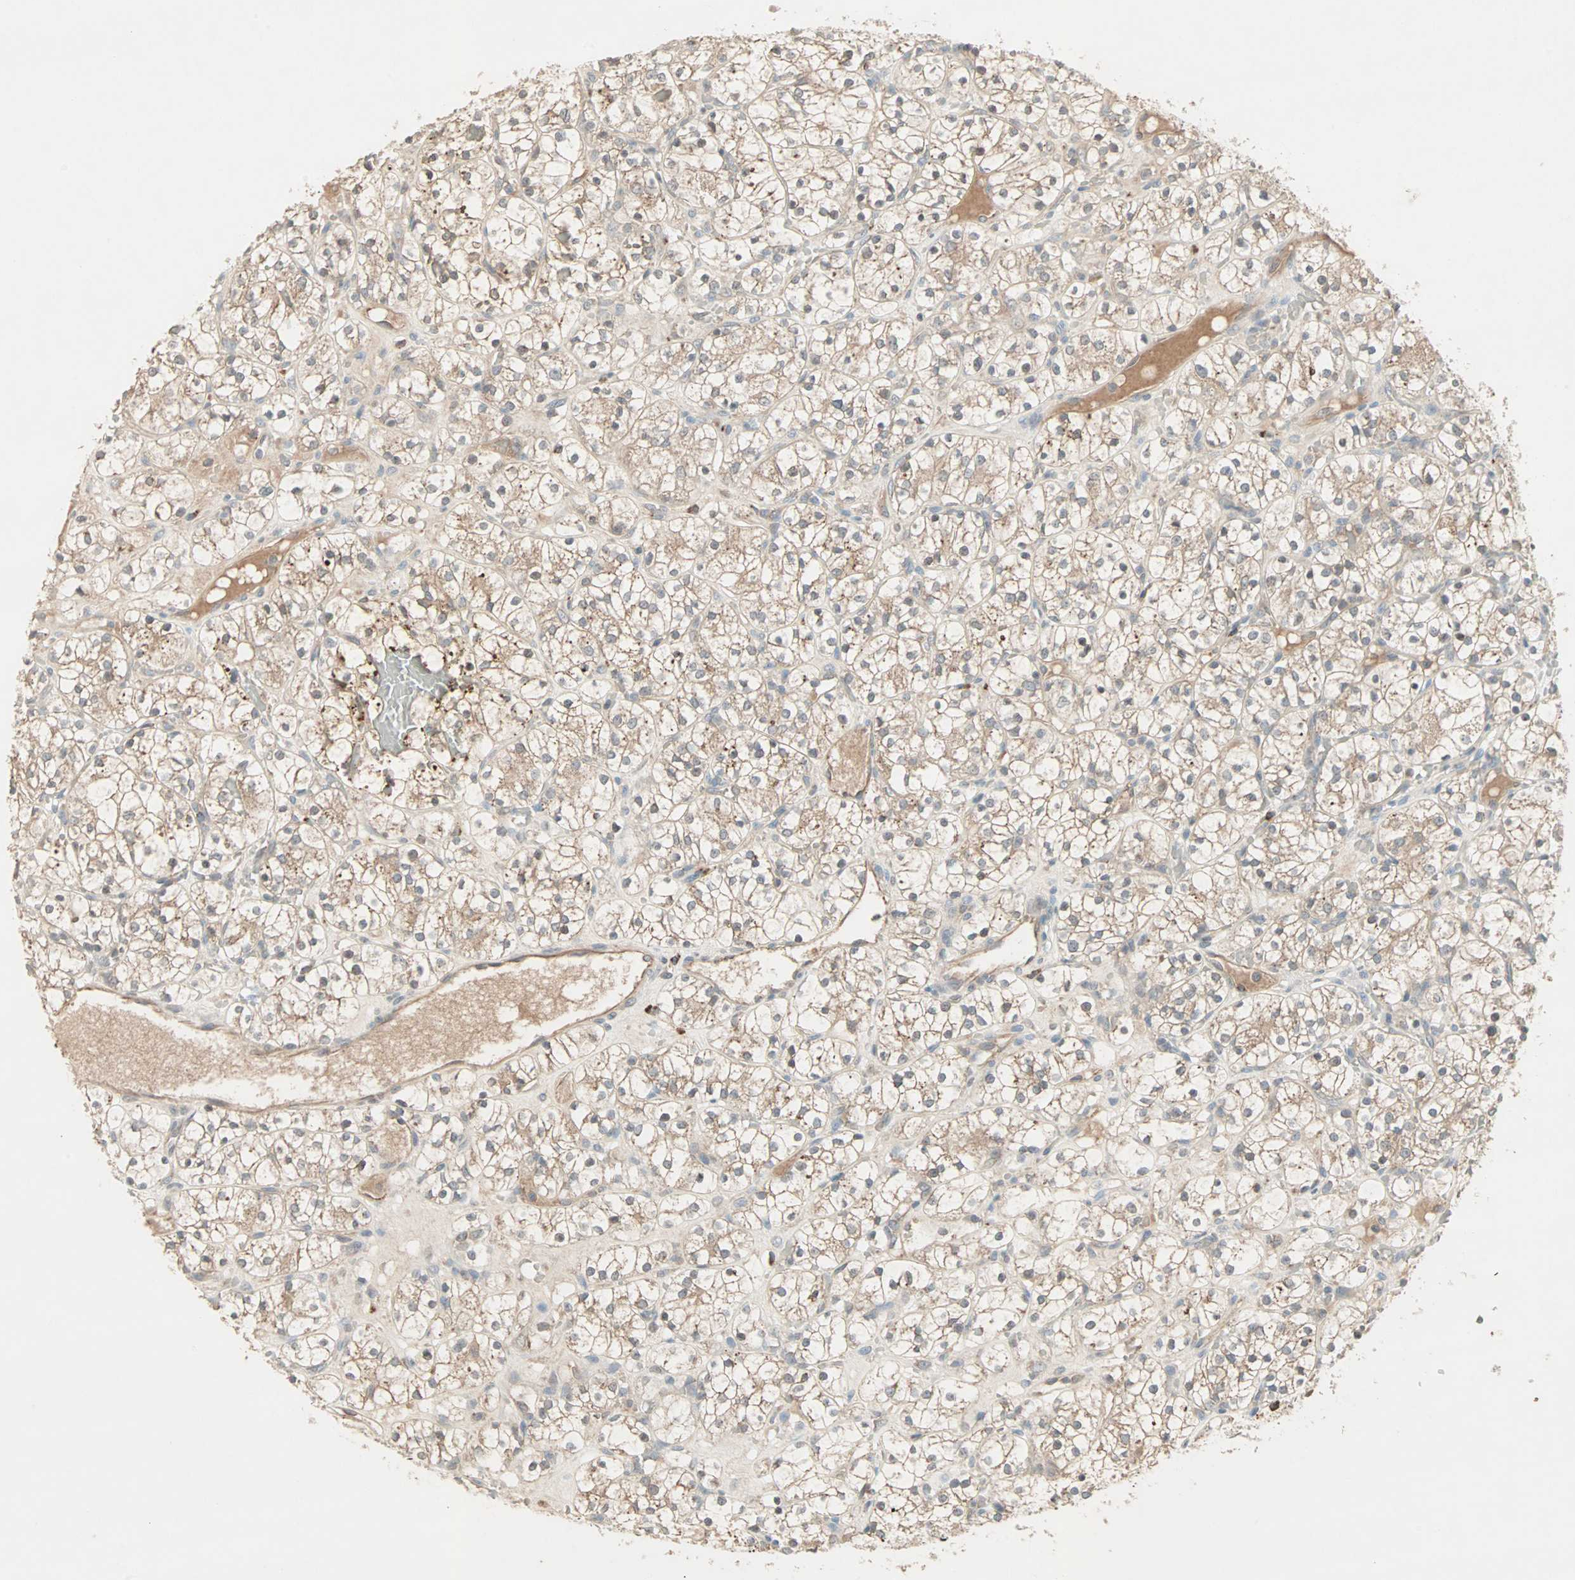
{"staining": {"intensity": "weak", "quantity": "25%-75%", "location": "cytoplasmic/membranous"}, "tissue": "renal cancer", "cell_type": "Tumor cells", "image_type": "cancer", "snomed": [{"axis": "morphology", "description": "Adenocarcinoma, NOS"}, {"axis": "topography", "description": "Kidney"}], "caption": "High-magnification brightfield microscopy of renal adenocarcinoma stained with DAB (3,3'-diaminobenzidine) (brown) and counterstained with hematoxylin (blue). tumor cells exhibit weak cytoplasmic/membranous expression is appreciated in about25%-75% of cells.", "gene": "JMJD7-PLA2G4B", "patient": {"sex": "female", "age": 60}}